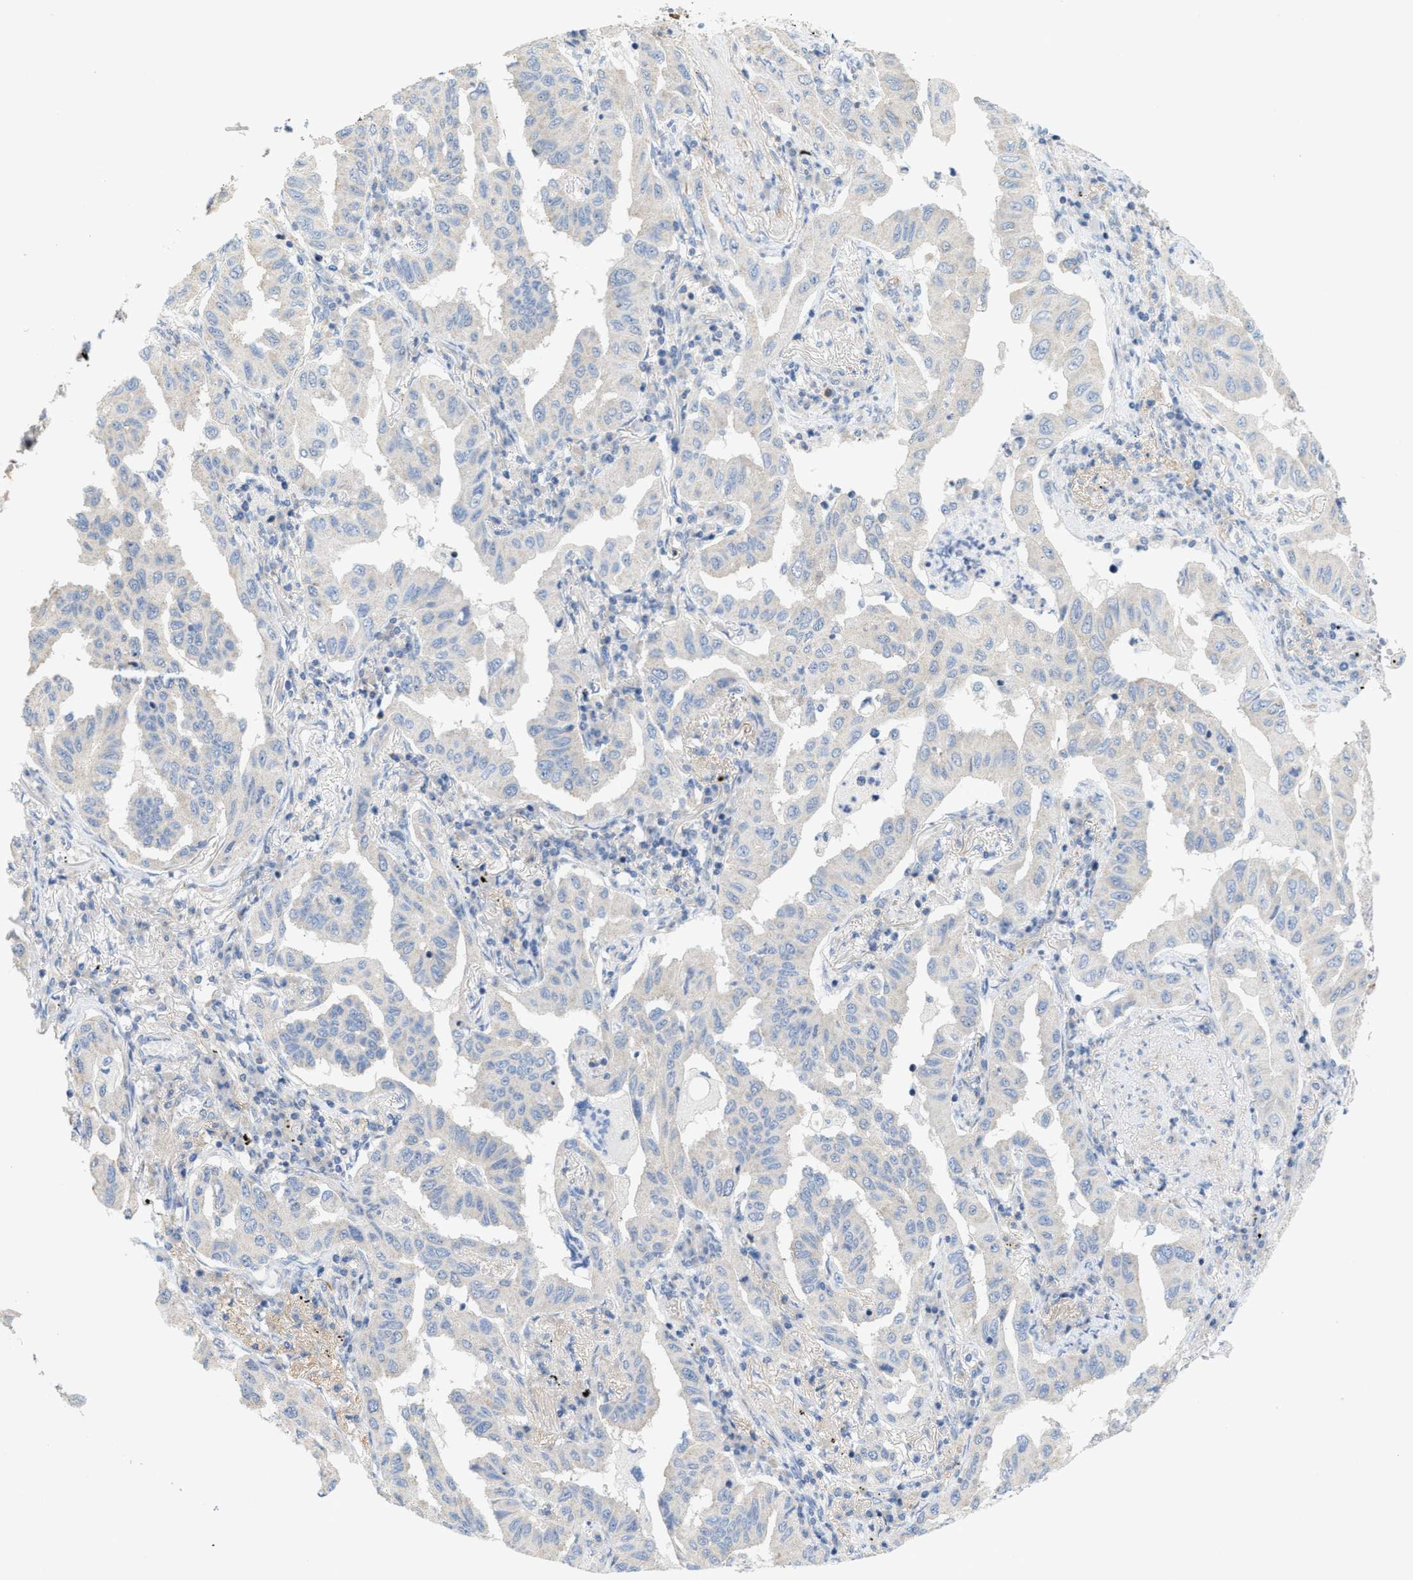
{"staining": {"intensity": "negative", "quantity": "none", "location": "none"}, "tissue": "lung cancer", "cell_type": "Tumor cells", "image_type": "cancer", "snomed": [{"axis": "morphology", "description": "Adenocarcinoma, NOS"}, {"axis": "topography", "description": "Lung"}], "caption": "A micrograph of human lung cancer (adenocarcinoma) is negative for staining in tumor cells.", "gene": "UBAP2", "patient": {"sex": "female", "age": 65}}